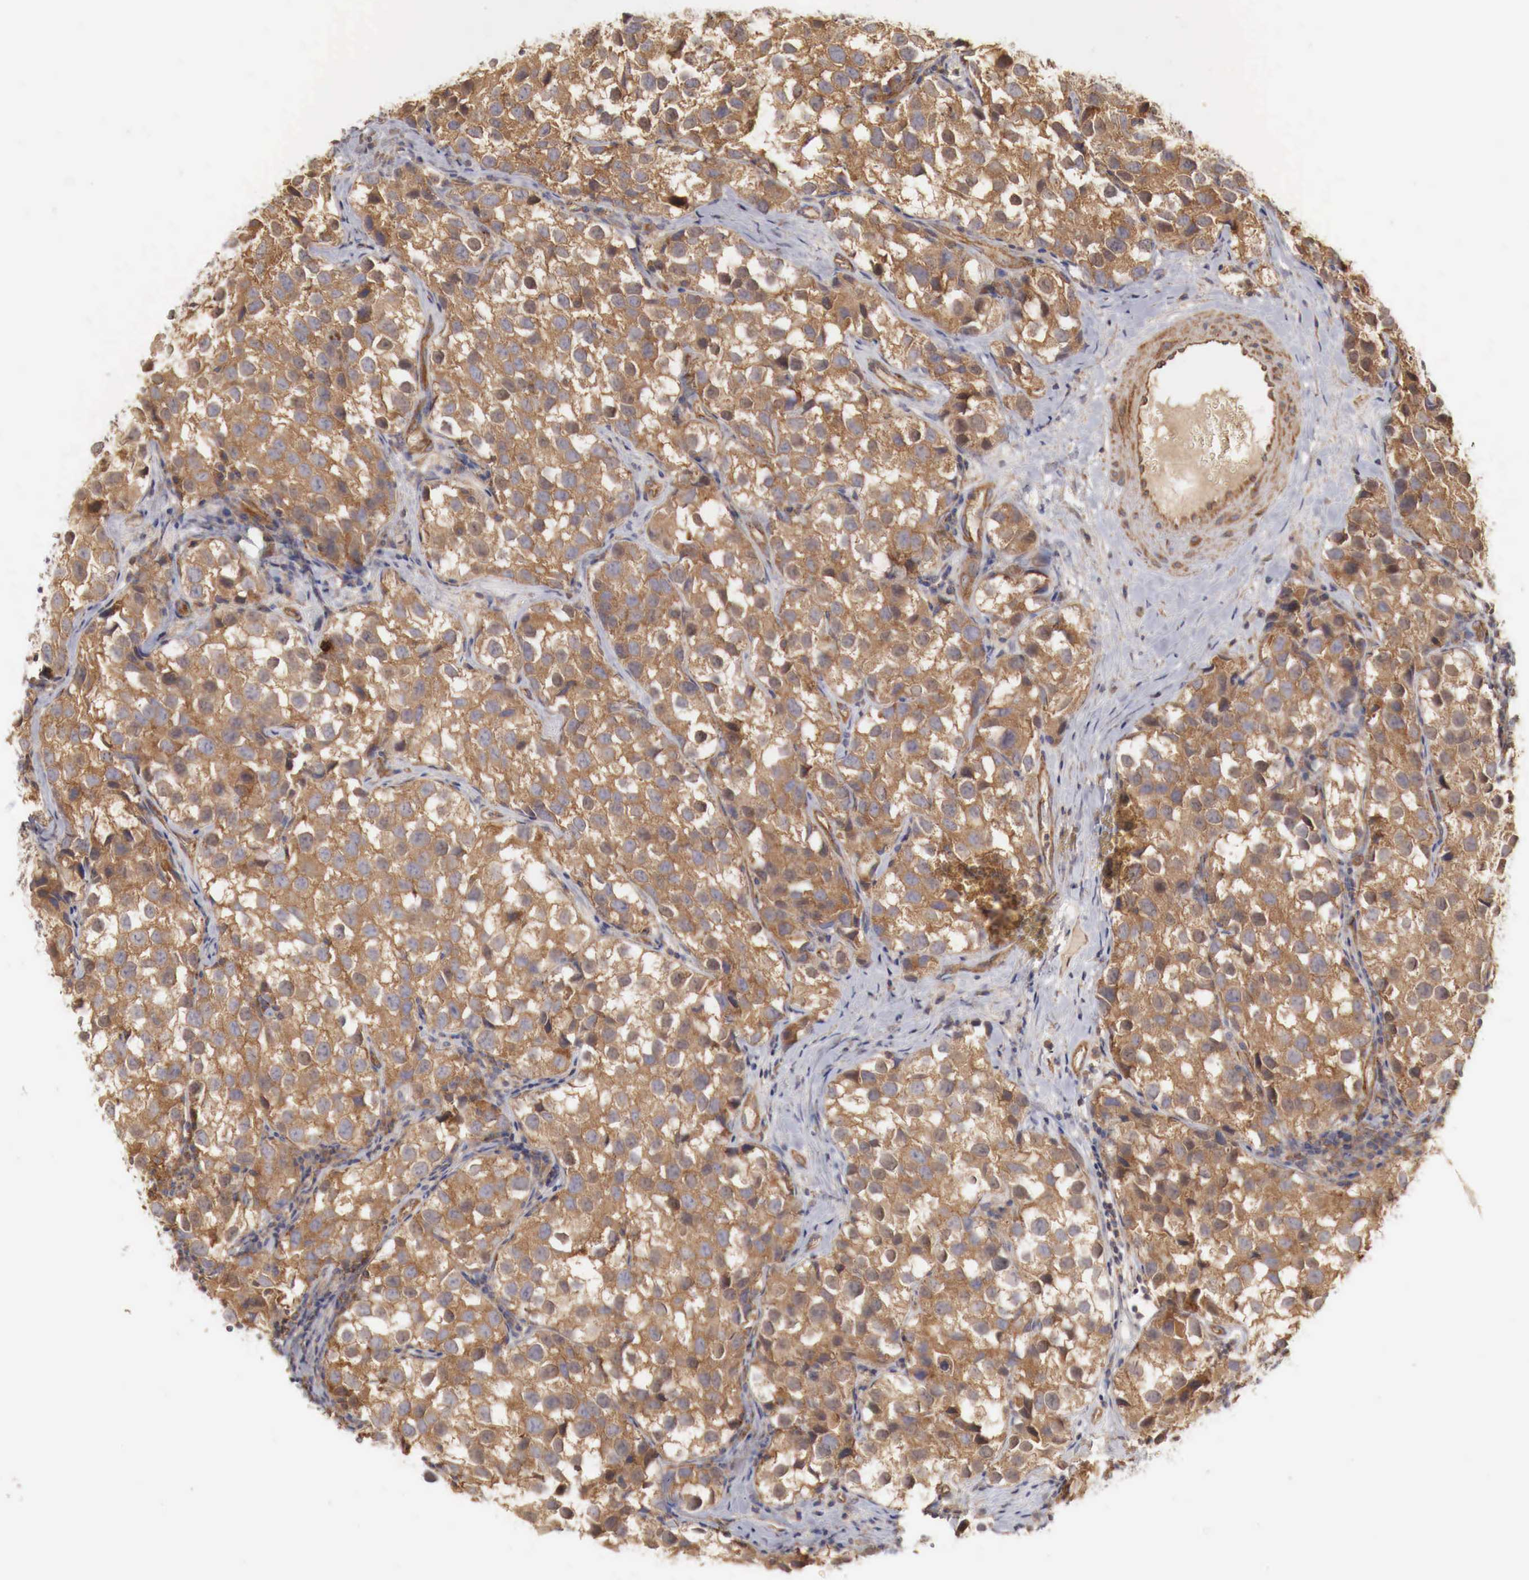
{"staining": {"intensity": "moderate", "quantity": ">75%", "location": "cytoplasmic/membranous"}, "tissue": "testis cancer", "cell_type": "Tumor cells", "image_type": "cancer", "snomed": [{"axis": "morphology", "description": "Seminoma, NOS"}, {"axis": "topography", "description": "Testis"}], "caption": "Seminoma (testis) tissue reveals moderate cytoplasmic/membranous expression in approximately >75% of tumor cells", "gene": "ARMCX4", "patient": {"sex": "male", "age": 39}}